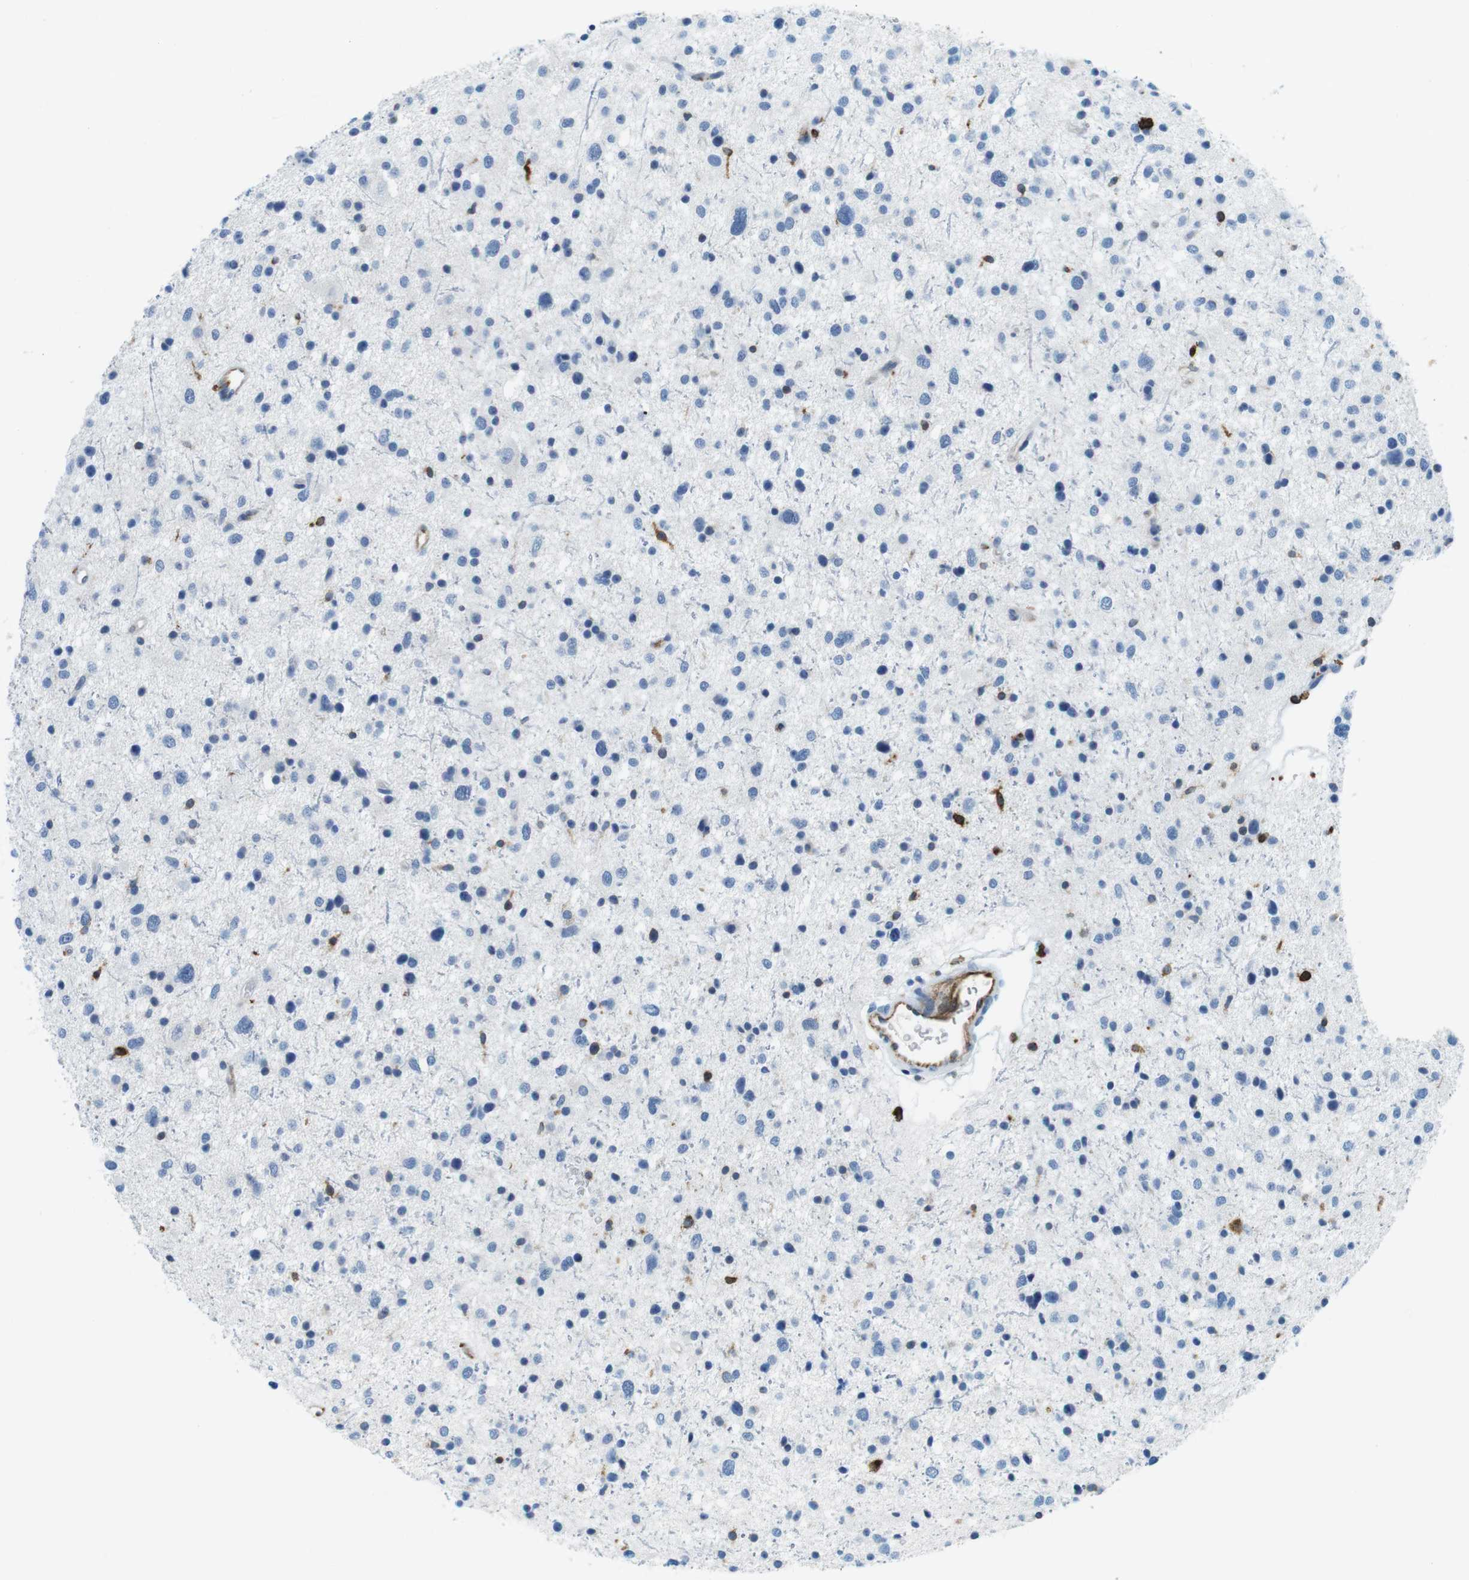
{"staining": {"intensity": "moderate", "quantity": "<25%", "location": "cytoplasmic/membranous"}, "tissue": "glioma", "cell_type": "Tumor cells", "image_type": "cancer", "snomed": [{"axis": "morphology", "description": "Glioma, malignant, Low grade"}, {"axis": "topography", "description": "Brain"}], "caption": "This is a micrograph of immunohistochemistry staining of malignant low-grade glioma, which shows moderate positivity in the cytoplasmic/membranous of tumor cells.", "gene": "CIITA", "patient": {"sex": "female", "age": 37}}